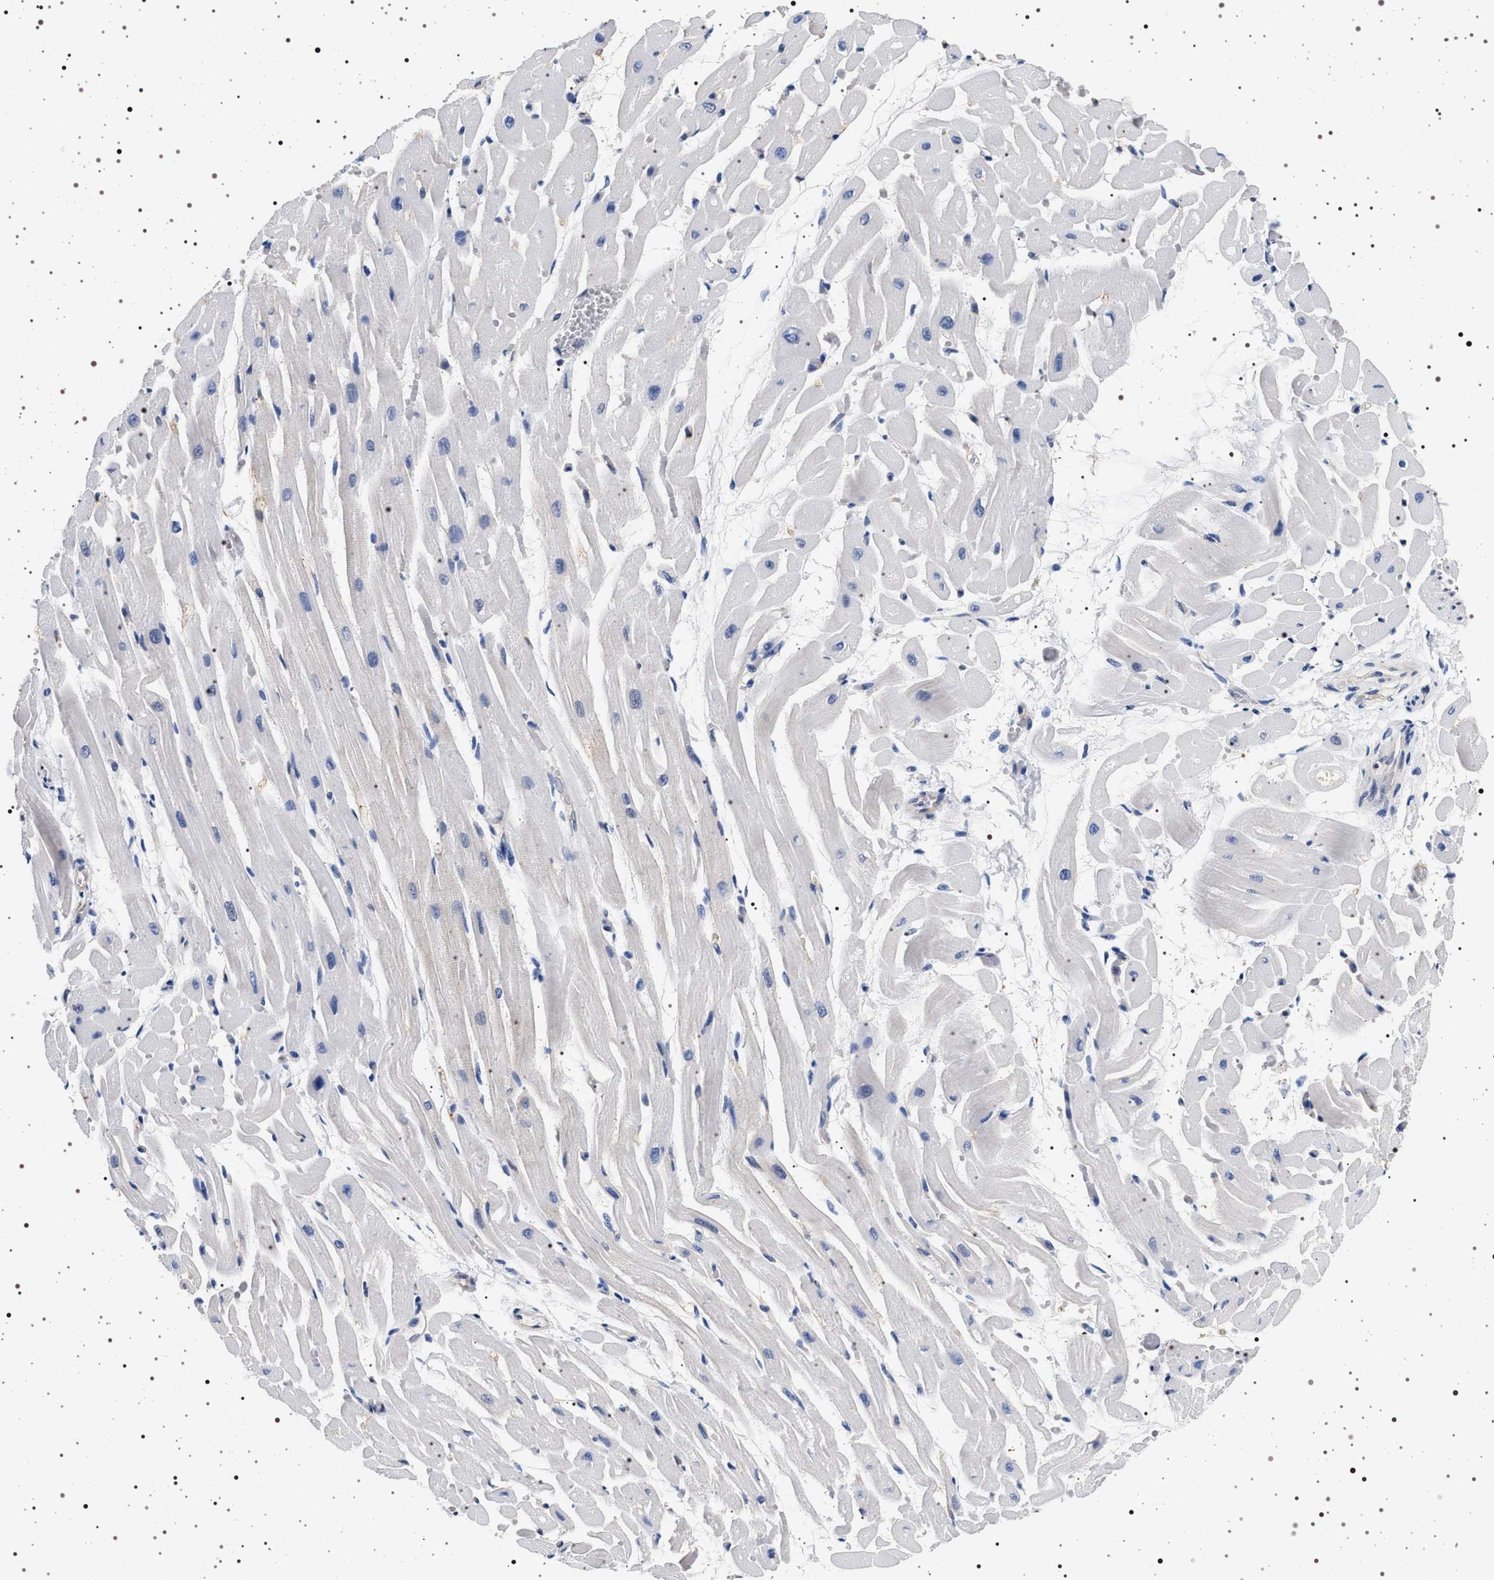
{"staining": {"intensity": "negative", "quantity": "none", "location": "none"}, "tissue": "heart muscle", "cell_type": "Cardiomyocytes", "image_type": "normal", "snomed": [{"axis": "morphology", "description": "Normal tissue, NOS"}, {"axis": "topography", "description": "Heart"}], "caption": "A high-resolution photomicrograph shows immunohistochemistry (IHC) staining of normal heart muscle, which shows no significant expression in cardiomyocytes. Nuclei are stained in blue.", "gene": "HSD17B1", "patient": {"sex": "male", "age": 45}}